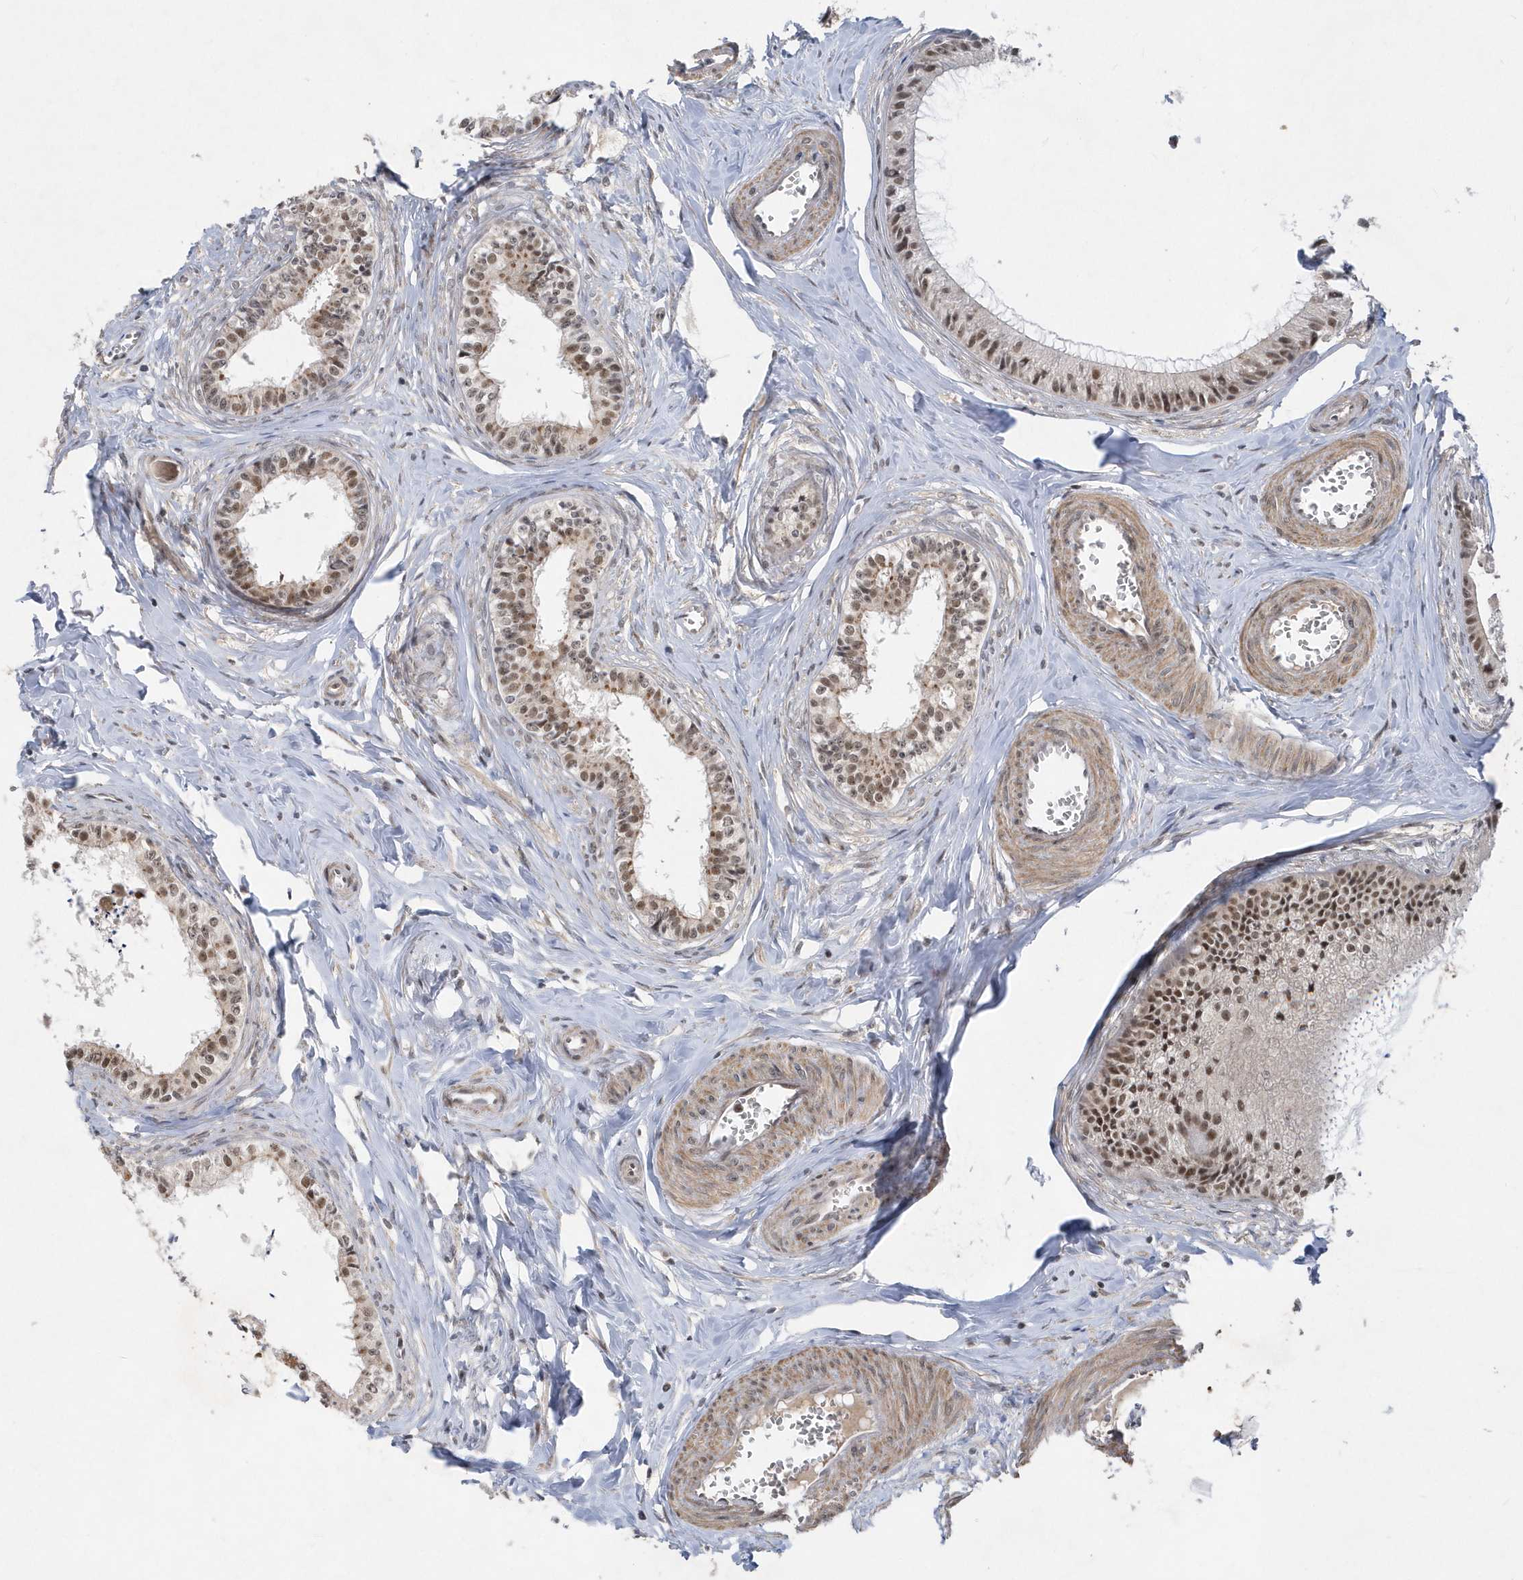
{"staining": {"intensity": "moderate", "quantity": ">75%", "location": "cytoplasmic/membranous,nuclear"}, "tissue": "epididymis", "cell_type": "Glandular cells", "image_type": "normal", "snomed": [{"axis": "morphology", "description": "Normal tissue, NOS"}, {"axis": "topography", "description": "Epididymis"}], "caption": "Moderate cytoplasmic/membranous,nuclear positivity is appreciated in approximately >75% of glandular cells in normal epididymis.", "gene": "MXI1", "patient": {"sex": "male", "age": 36}}